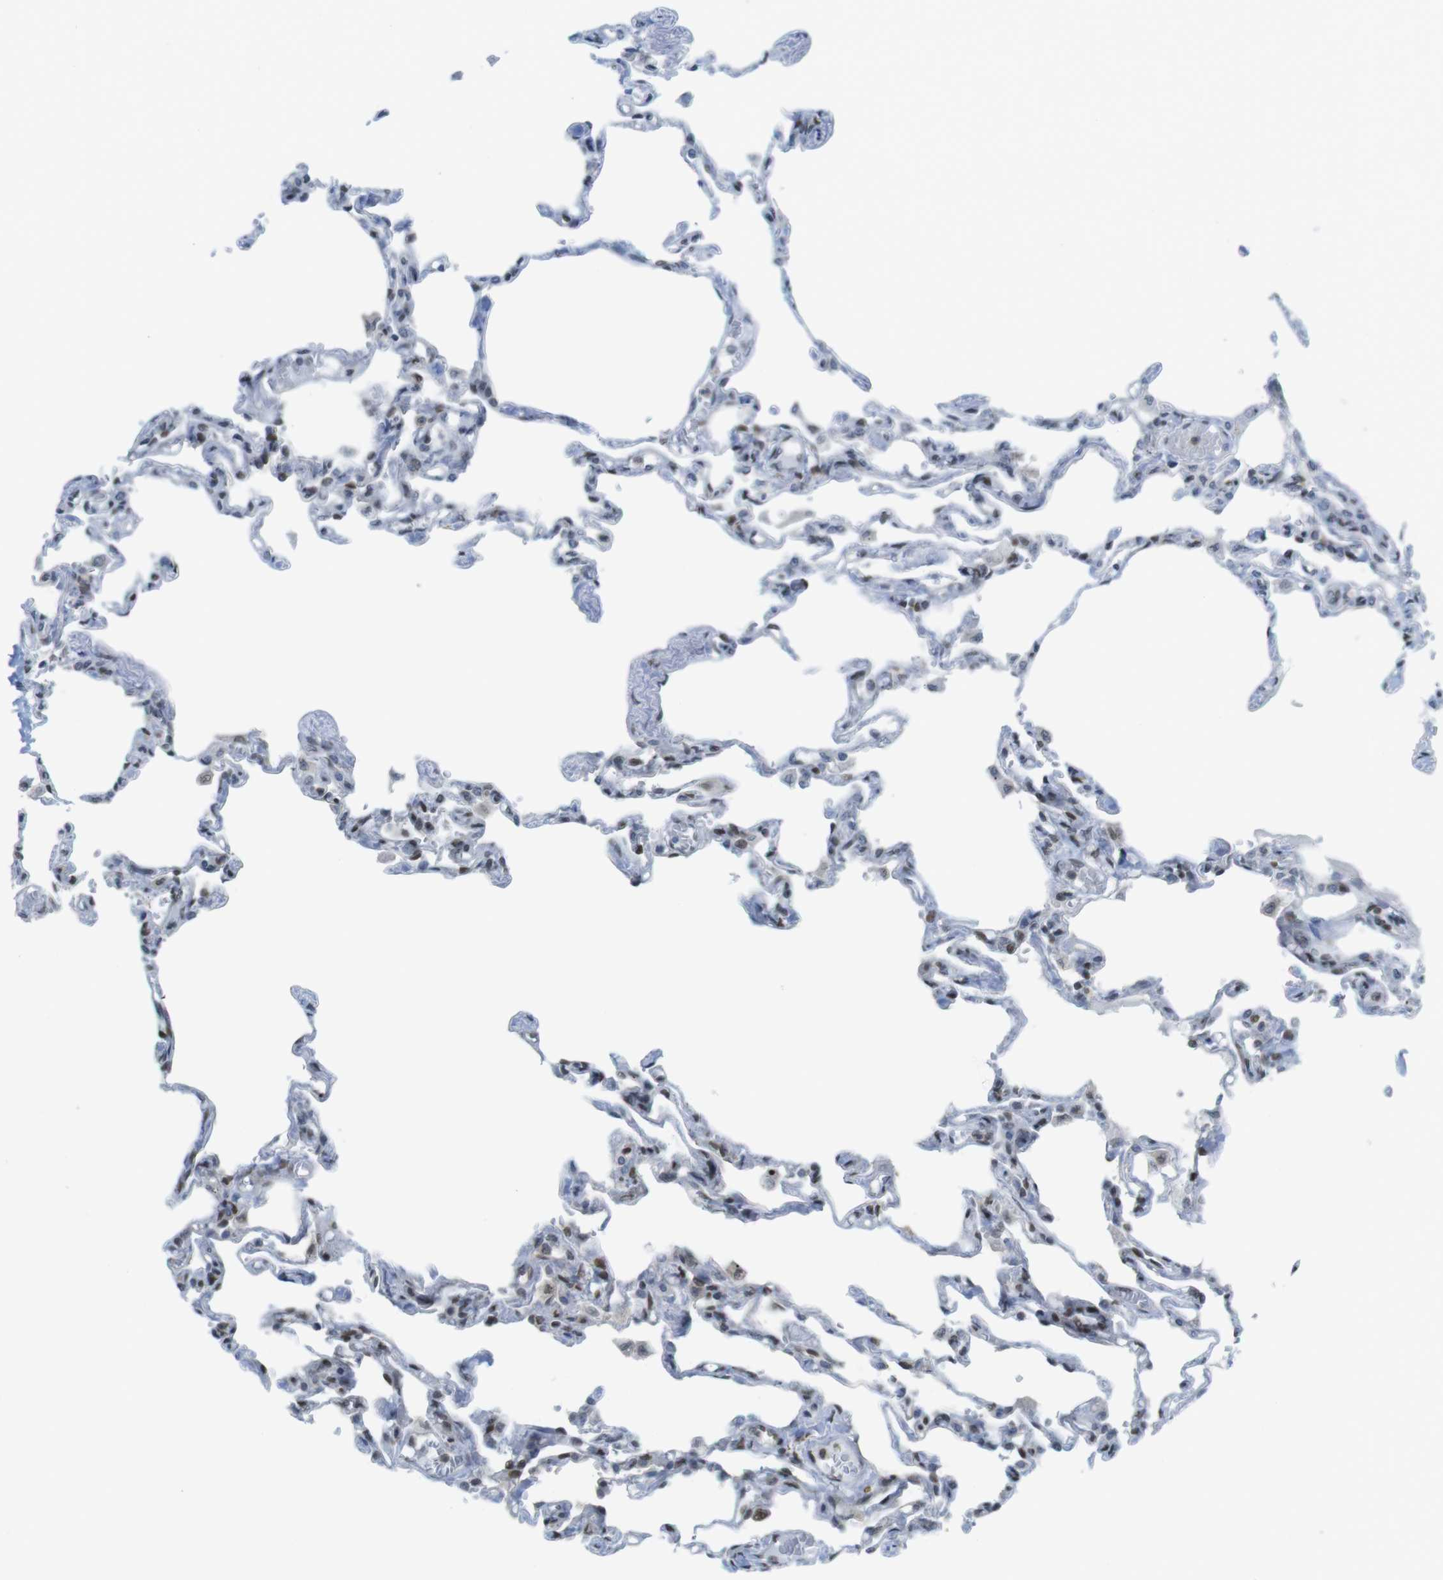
{"staining": {"intensity": "strong", "quantity": ">75%", "location": "nuclear"}, "tissue": "lung", "cell_type": "Alveolar cells", "image_type": "normal", "snomed": [{"axis": "morphology", "description": "Normal tissue, NOS"}, {"axis": "topography", "description": "Lung"}], "caption": "This image demonstrates immunohistochemistry (IHC) staining of normal human lung, with high strong nuclear positivity in approximately >75% of alveolar cells.", "gene": "UBB", "patient": {"sex": "male", "age": 21}}